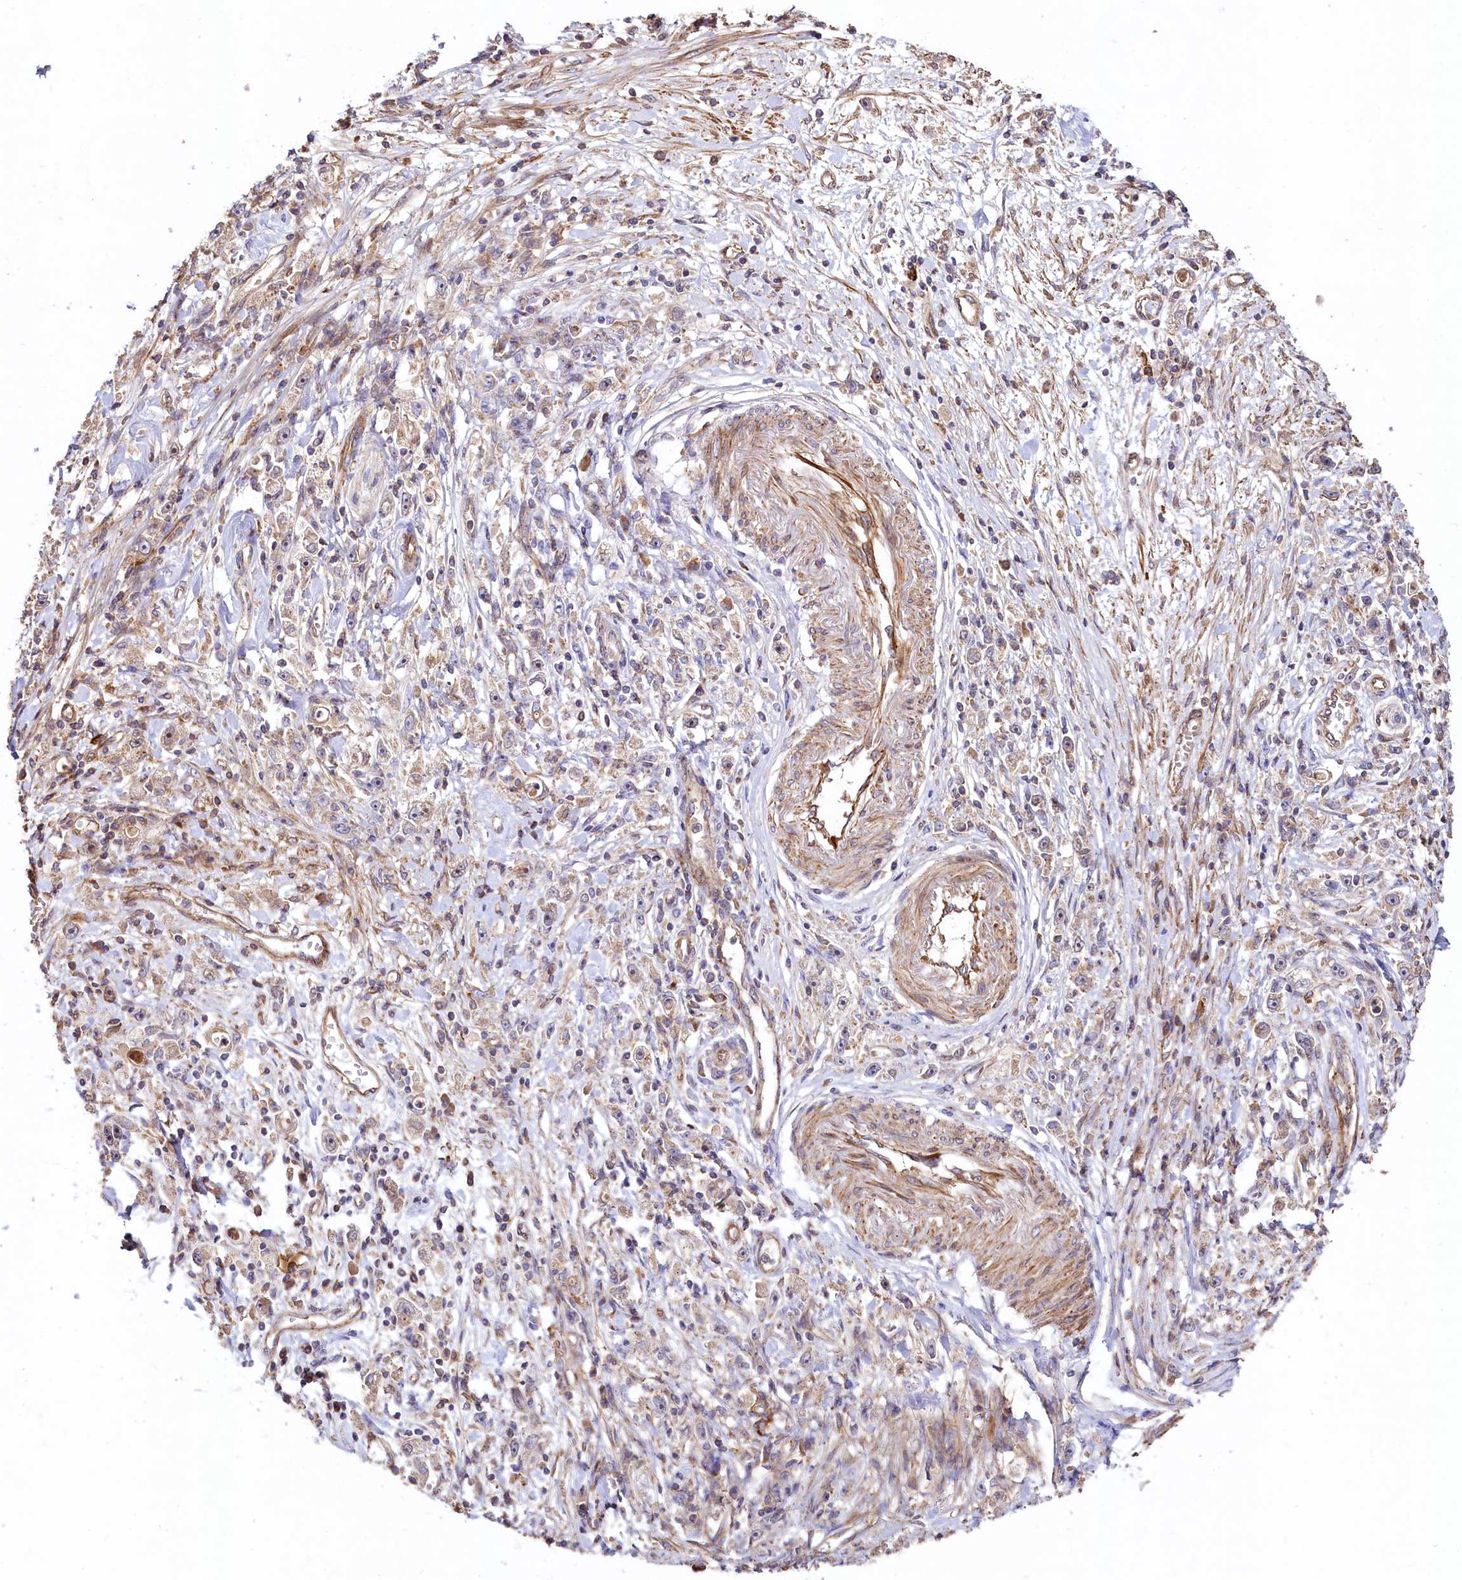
{"staining": {"intensity": "weak", "quantity": "<25%", "location": "cytoplasmic/membranous"}, "tissue": "stomach cancer", "cell_type": "Tumor cells", "image_type": "cancer", "snomed": [{"axis": "morphology", "description": "Adenocarcinoma, NOS"}, {"axis": "topography", "description": "Stomach"}], "caption": "IHC of adenocarcinoma (stomach) demonstrates no staining in tumor cells.", "gene": "KLHDC4", "patient": {"sex": "female", "age": 59}}